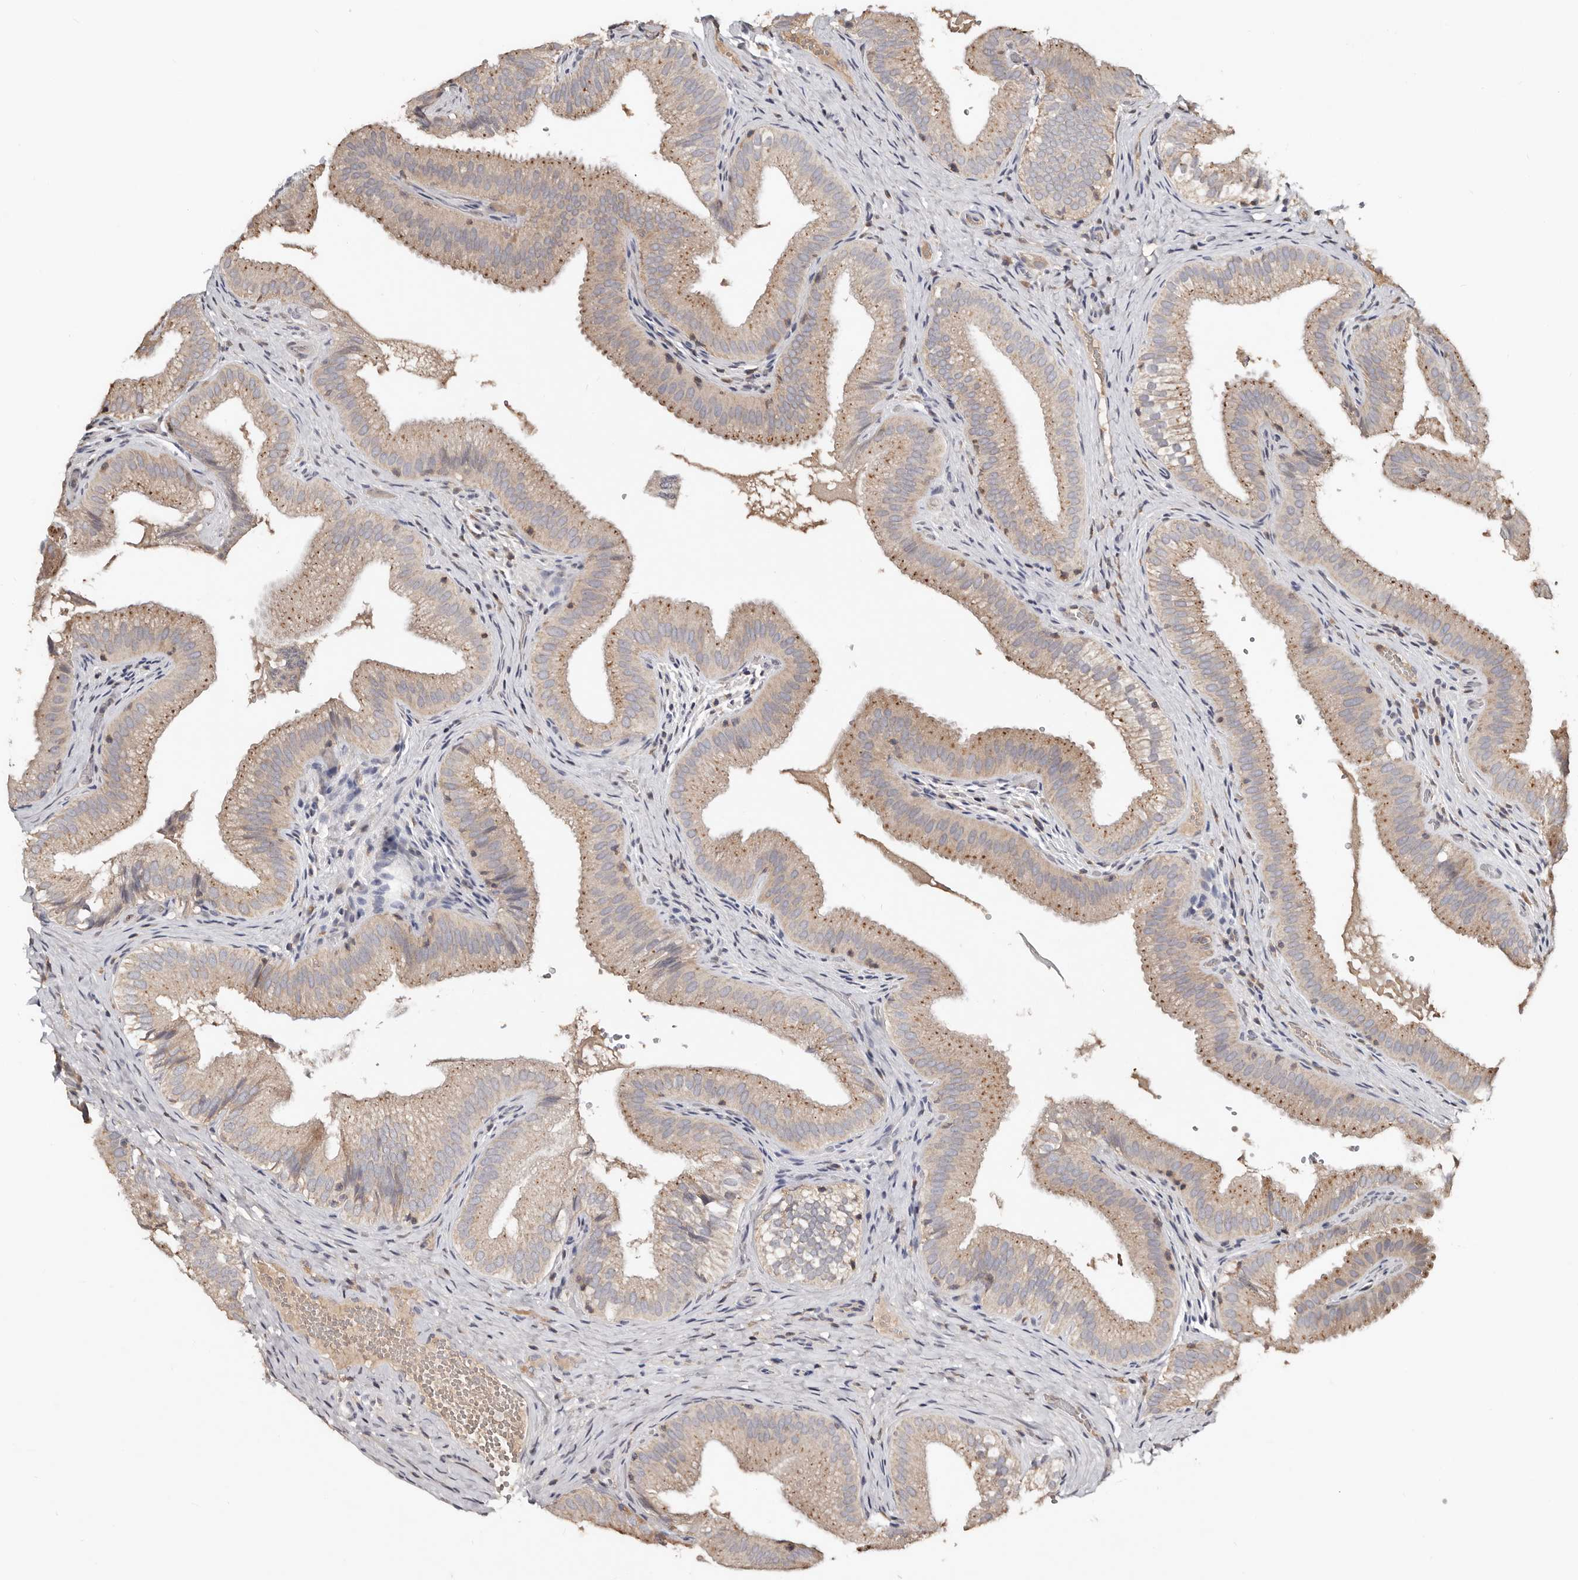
{"staining": {"intensity": "weak", "quantity": ">75%", "location": "cytoplasmic/membranous"}, "tissue": "gallbladder", "cell_type": "Glandular cells", "image_type": "normal", "snomed": [{"axis": "morphology", "description": "Normal tissue, NOS"}, {"axis": "topography", "description": "Gallbladder"}], "caption": "Immunohistochemistry (IHC) image of normal gallbladder: gallbladder stained using immunohistochemistry (IHC) exhibits low levels of weak protein expression localized specifically in the cytoplasmic/membranous of glandular cells, appearing as a cytoplasmic/membranous brown color.", "gene": "SLC39A2", "patient": {"sex": "female", "age": 30}}